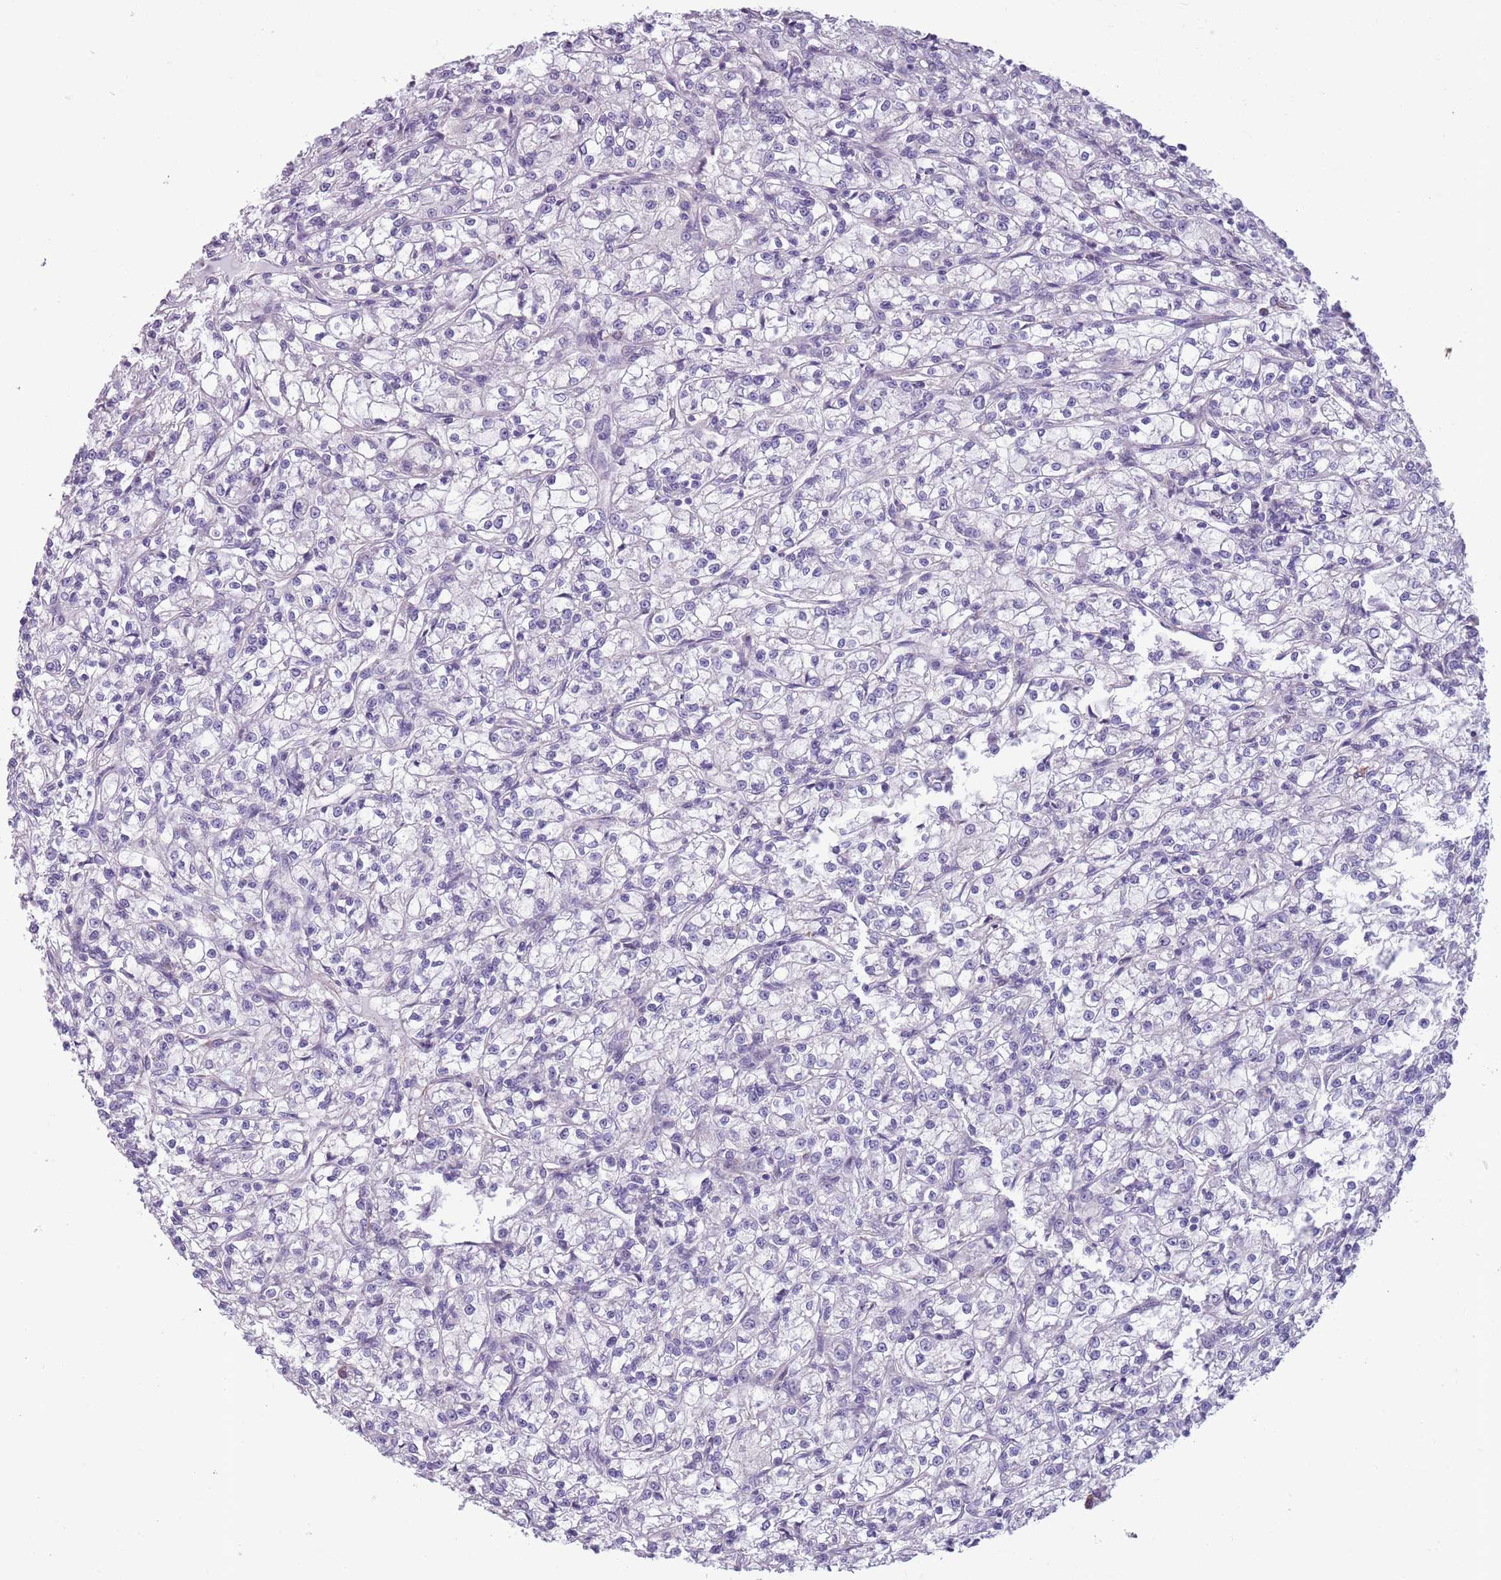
{"staining": {"intensity": "negative", "quantity": "none", "location": "none"}, "tissue": "renal cancer", "cell_type": "Tumor cells", "image_type": "cancer", "snomed": [{"axis": "morphology", "description": "Adenocarcinoma, NOS"}, {"axis": "topography", "description": "Kidney"}], "caption": "IHC histopathology image of neoplastic tissue: human adenocarcinoma (renal) stained with DAB shows no significant protein expression in tumor cells. Brightfield microscopy of immunohistochemistry (IHC) stained with DAB (brown) and hematoxylin (blue), captured at high magnification.", "gene": "JAML", "patient": {"sex": "female", "age": 59}}